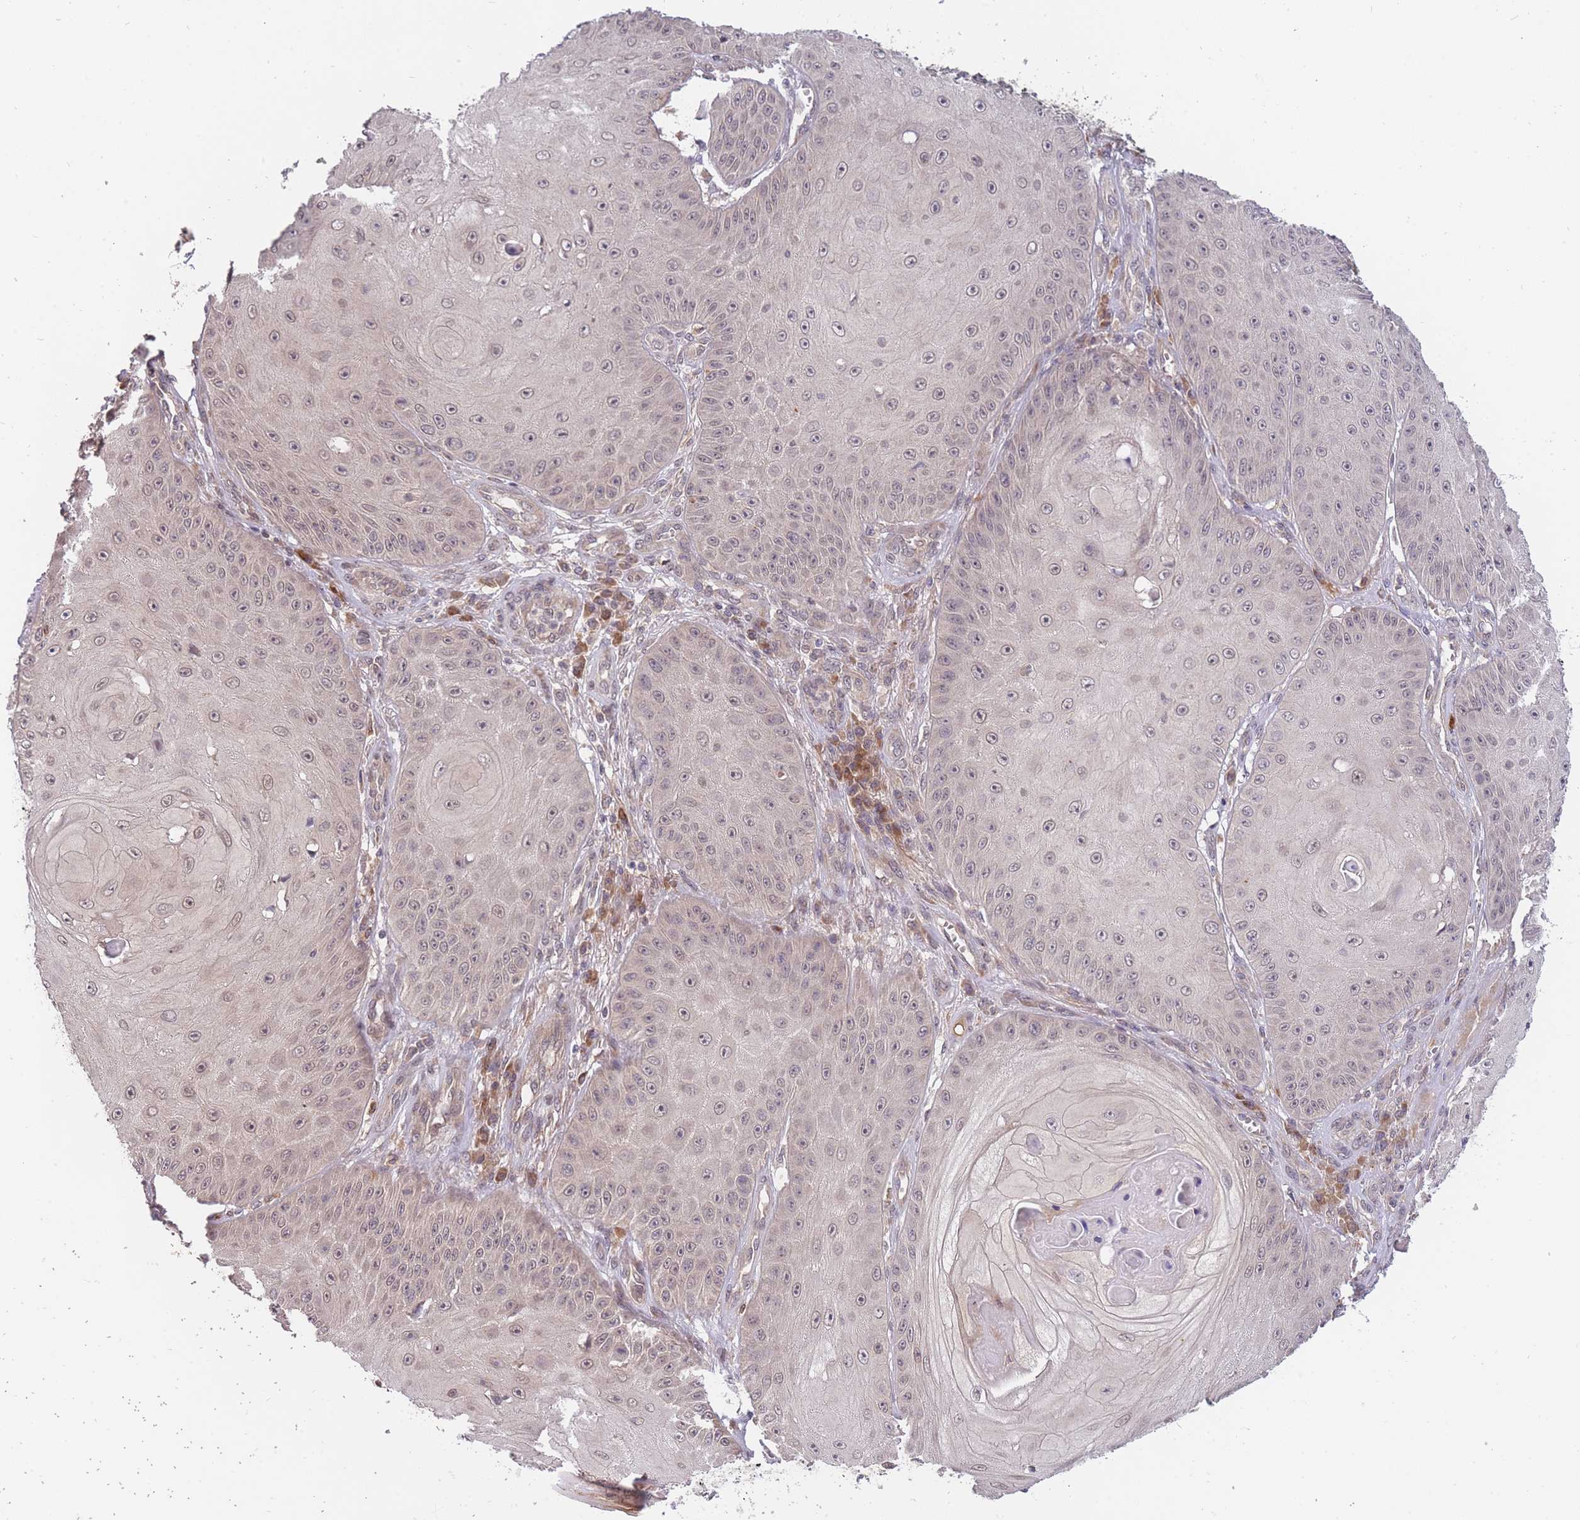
{"staining": {"intensity": "weak", "quantity": "<25%", "location": "nuclear"}, "tissue": "skin cancer", "cell_type": "Tumor cells", "image_type": "cancer", "snomed": [{"axis": "morphology", "description": "Squamous cell carcinoma, NOS"}, {"axis": "topography", "description": "Skin"}], "caption": "Protein analysis of skin cancer displays no significant expression in tumor cells.", "gene": "SMC6", "patient": {"sex": "male", "age": 70}}